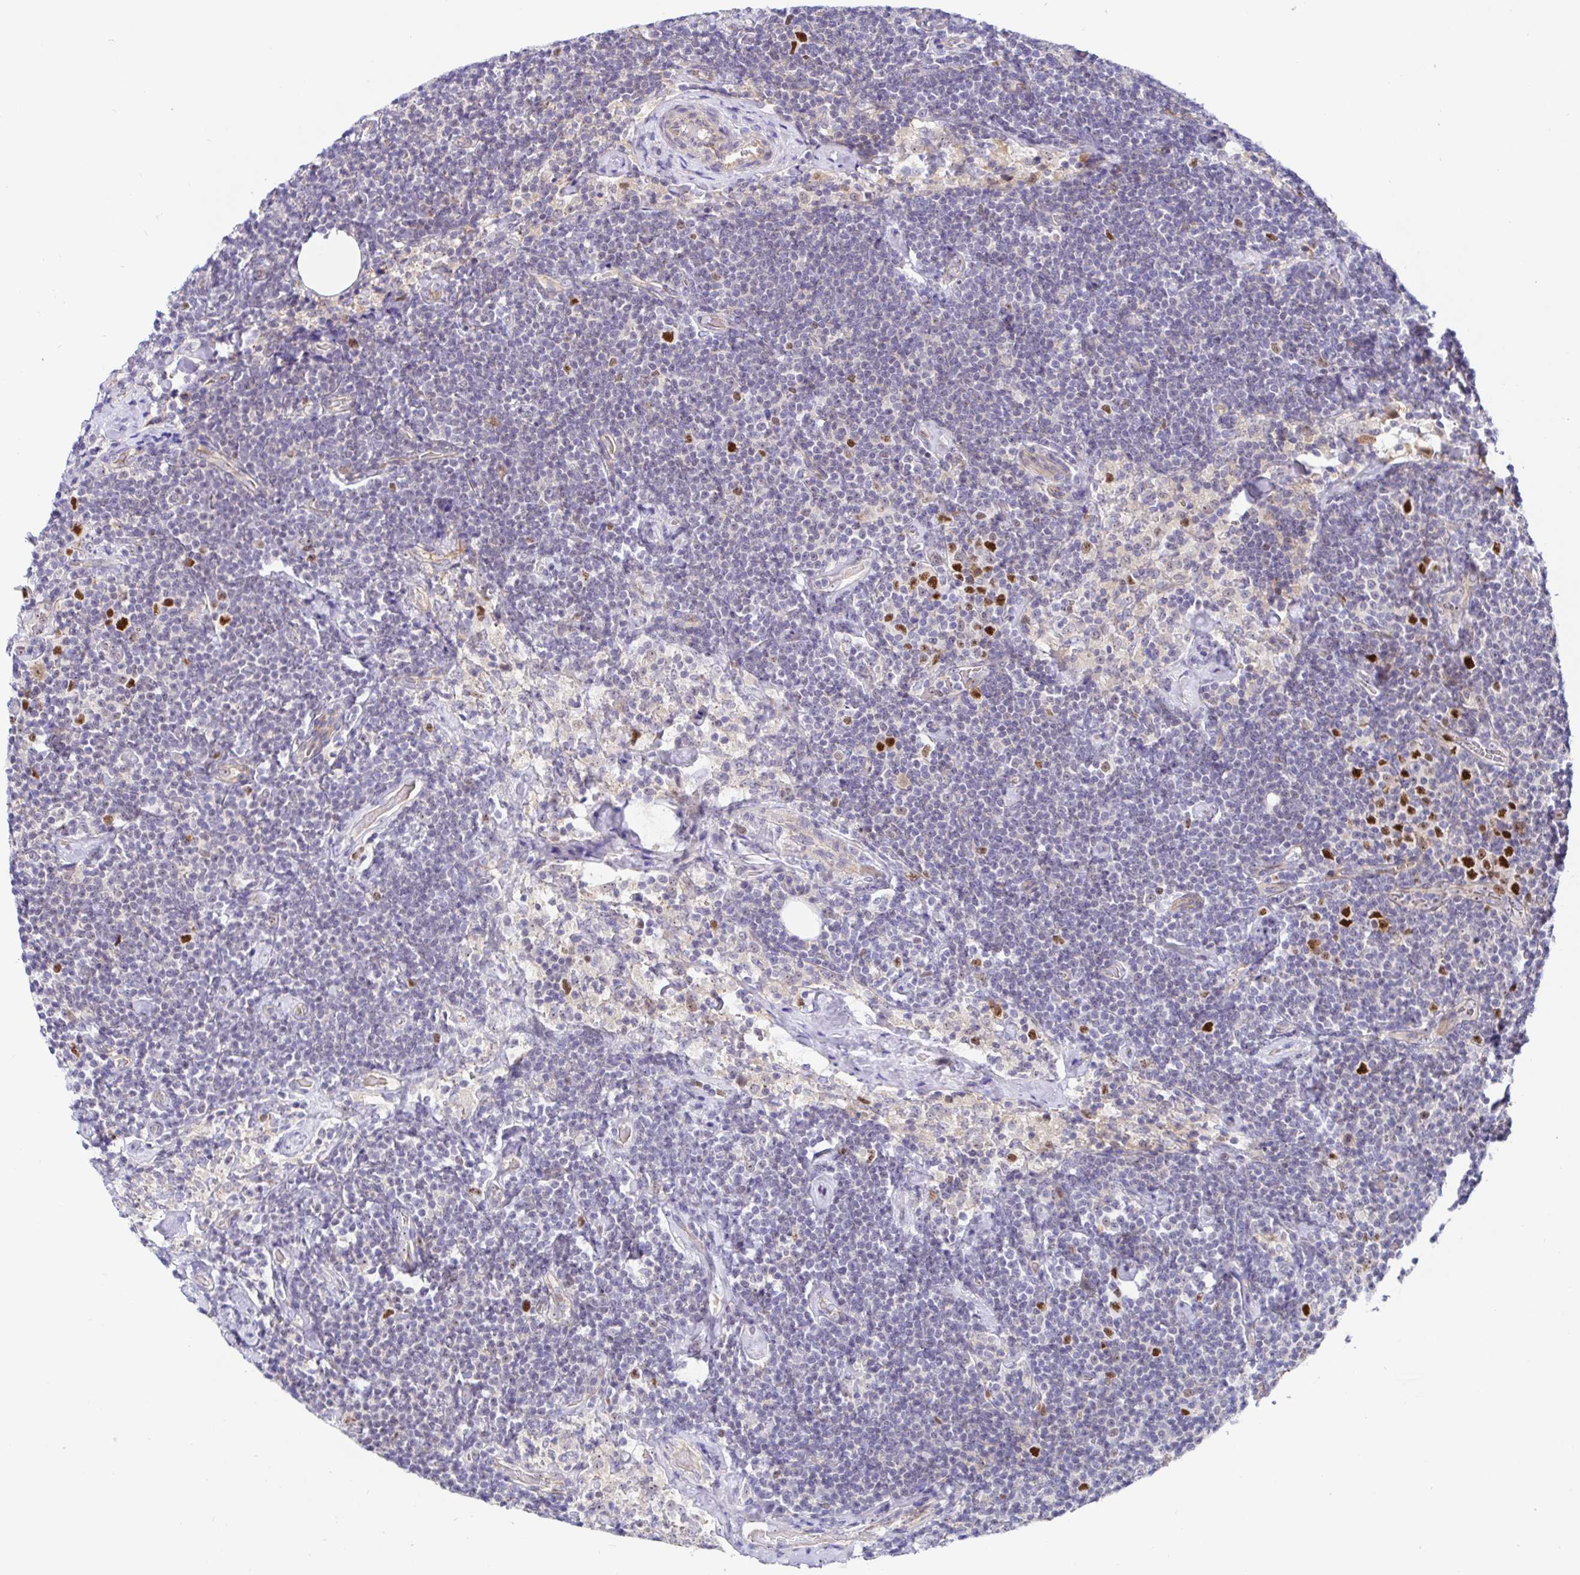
{"staining": {"intensity": "strong", "quantity": "<25%", "location": "nuclear"}, "tissue": "lymphoma", "cell_type": "Tumor cells", "image_type": "cancer", "snomed": [{"axis": "morphology", "description": "Malignant lymphoma, non-Hodgkin's type, Low grade"}, {"axis": "topography", "description": "Lymph node"}], "caption": "This image demonstrates immunohistochemistry staining of human malignant lymphoma, non-Hodgkin's type (low-grade), with medium strong nuclear staining in about <25% of tumor cells.", "gene": "TIMELESS", "patient": {"sex": "male", "age": 81}}